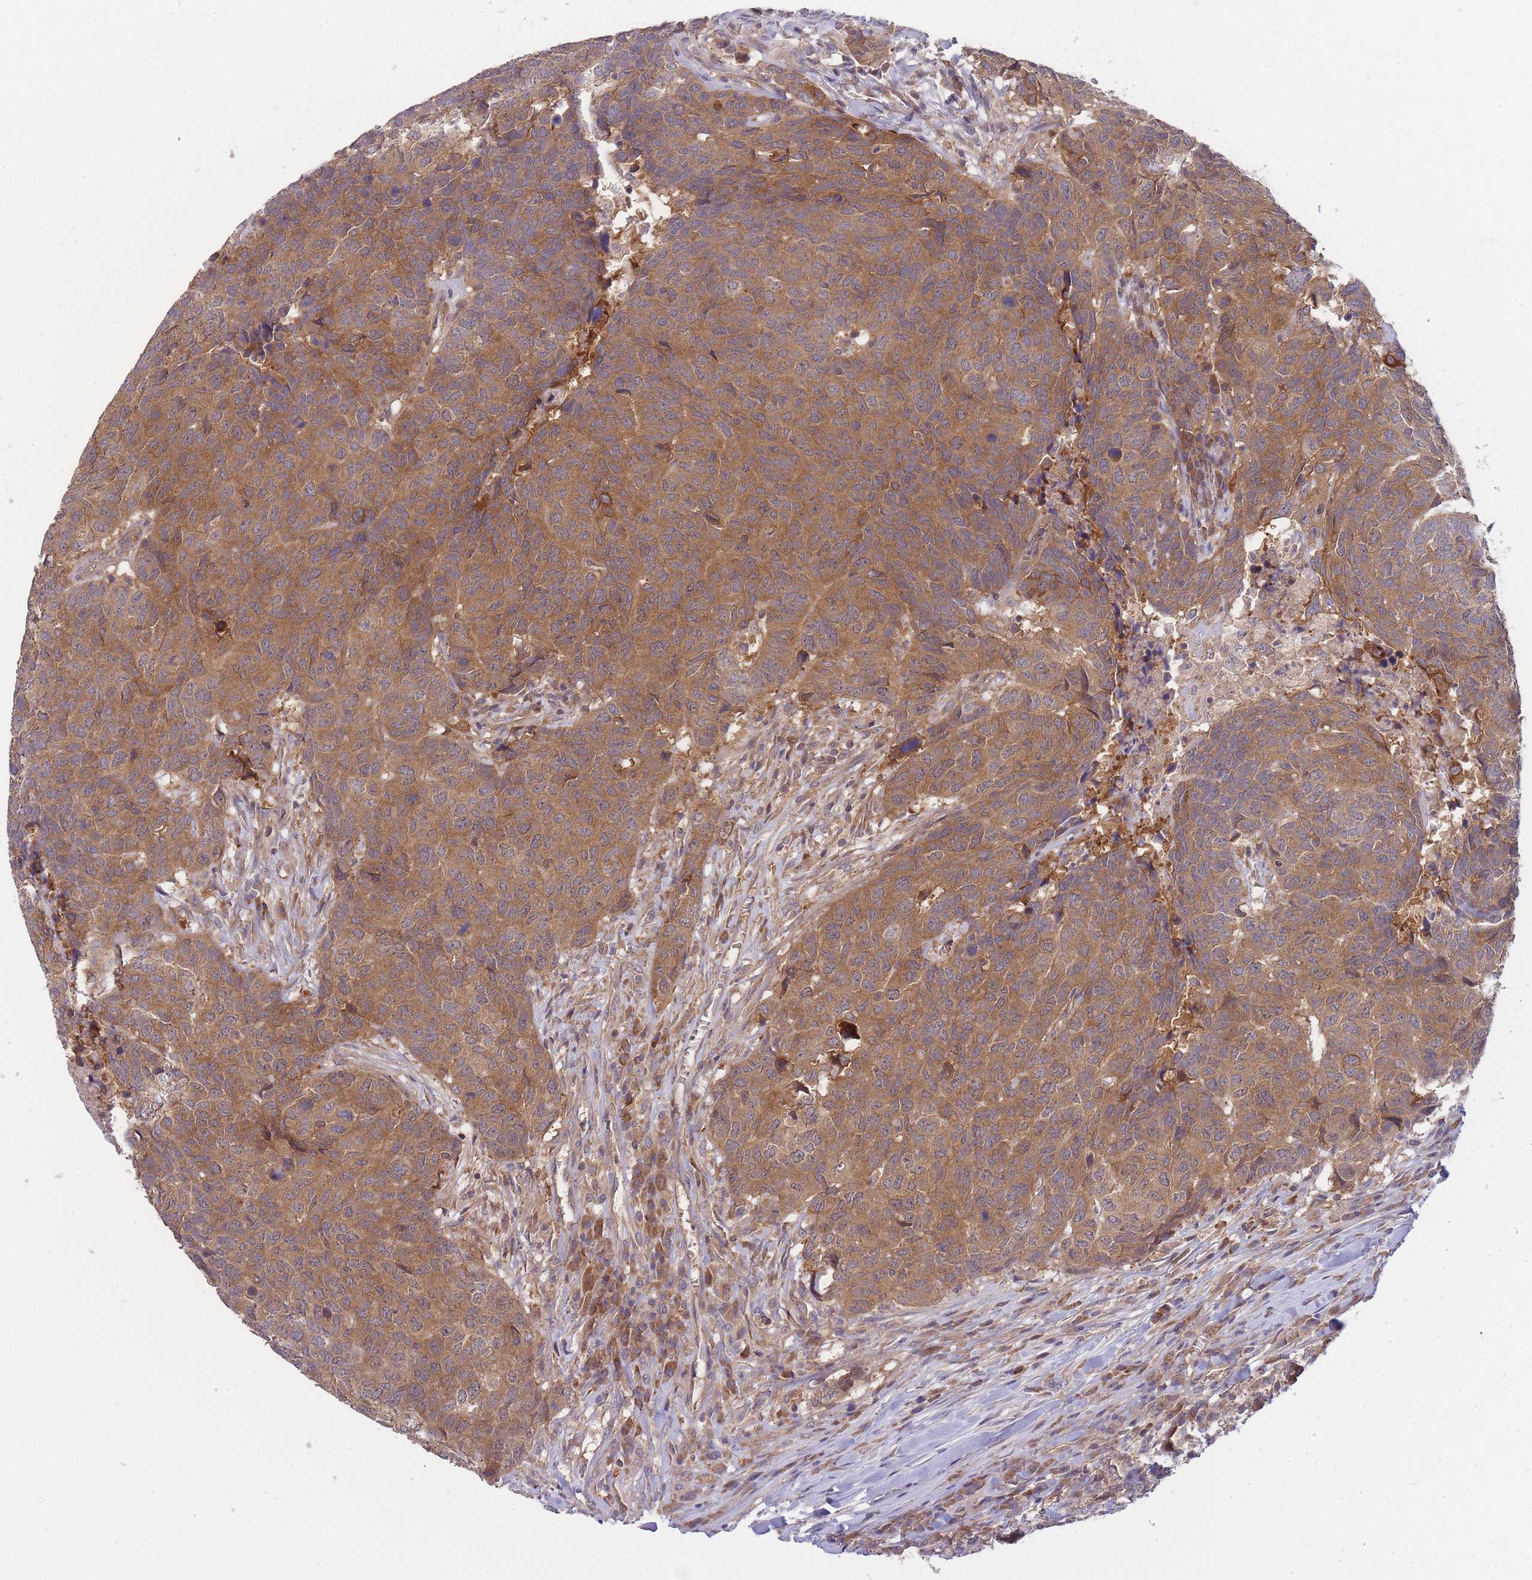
{"staining": {"intensity": "moderate", "quantity": ">75%", "location": "cytoplasmic/membranous"}, "tissue": "head and neck cancer", "cell_type": "Tumor cells", "image_type": "cancer", "snomed": [{"axis": "morphology", "description": "Normal tissue, NOS"}, {"axis": "morphology", "description": "Squamous cell carcinoma, NOS"}, {"axis": "topography", "description": "Skeletal muscle"}, {"axis": "topography", "description": "Vascular tissue"}, {"axis": "topography", "description": "Peripheral nerve tissue"}, {"axis": "topography", "description": "Head-Neck"}], "caption": "Tumor cells show moderate cytoplasmic/membranous expression in about >75% of cells in head and neck cancer (squamous cell carcinoma).", "gene": "PFDN6", "patient": {"sex": "male", "age": 66}}